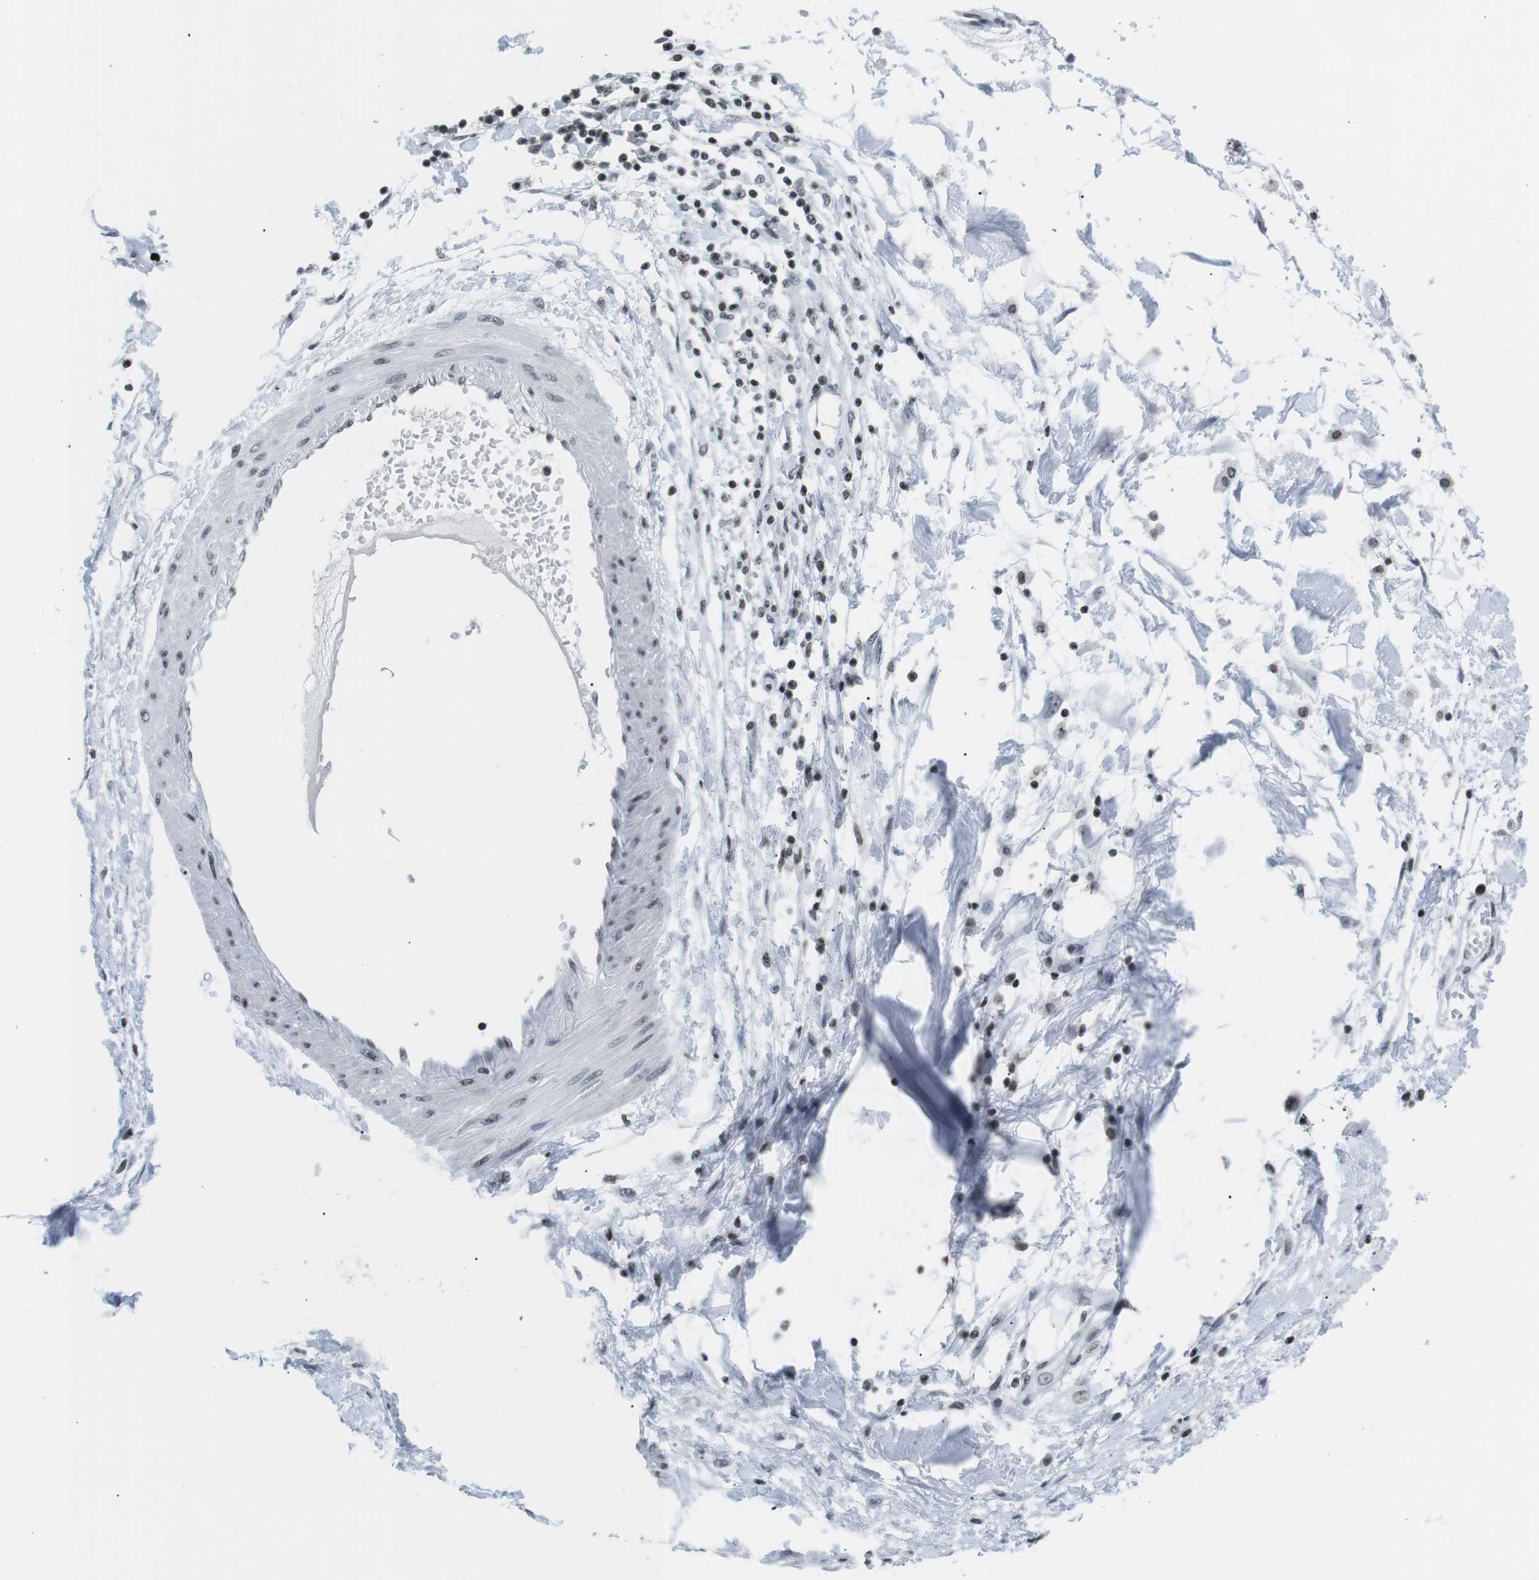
{"staining": {"intensity": "moderate", "quantity": ">75%", "location": "nuclear"}, "tissue": "adipose tissue", "cell_type": "Adipocytes", "image_type": "normal", "snomed": [{"axis": "morphology", "description": "Normal tissue, NOS"}, {"axis": "morphology", "description": "Squamous cell carcinoma, NOS"}, {"axis": "topography", "description": "Skin"}, {"axis": "topography", "description": "Peripheral nerve tissue"}], "caption": "Immunohistochemical staining of unremarkable human adipose tissue displays >75% levels of moderate nuclear protein expression in approximately >75% of adipocytes. The staining was performed using DAB to visualize the protein expression in brown, while the nuclei were stained in blue with hematoxylin (Magnification: 20x).", "gene": "E2F2", "patient": {"sex": "male", "age": 83}}